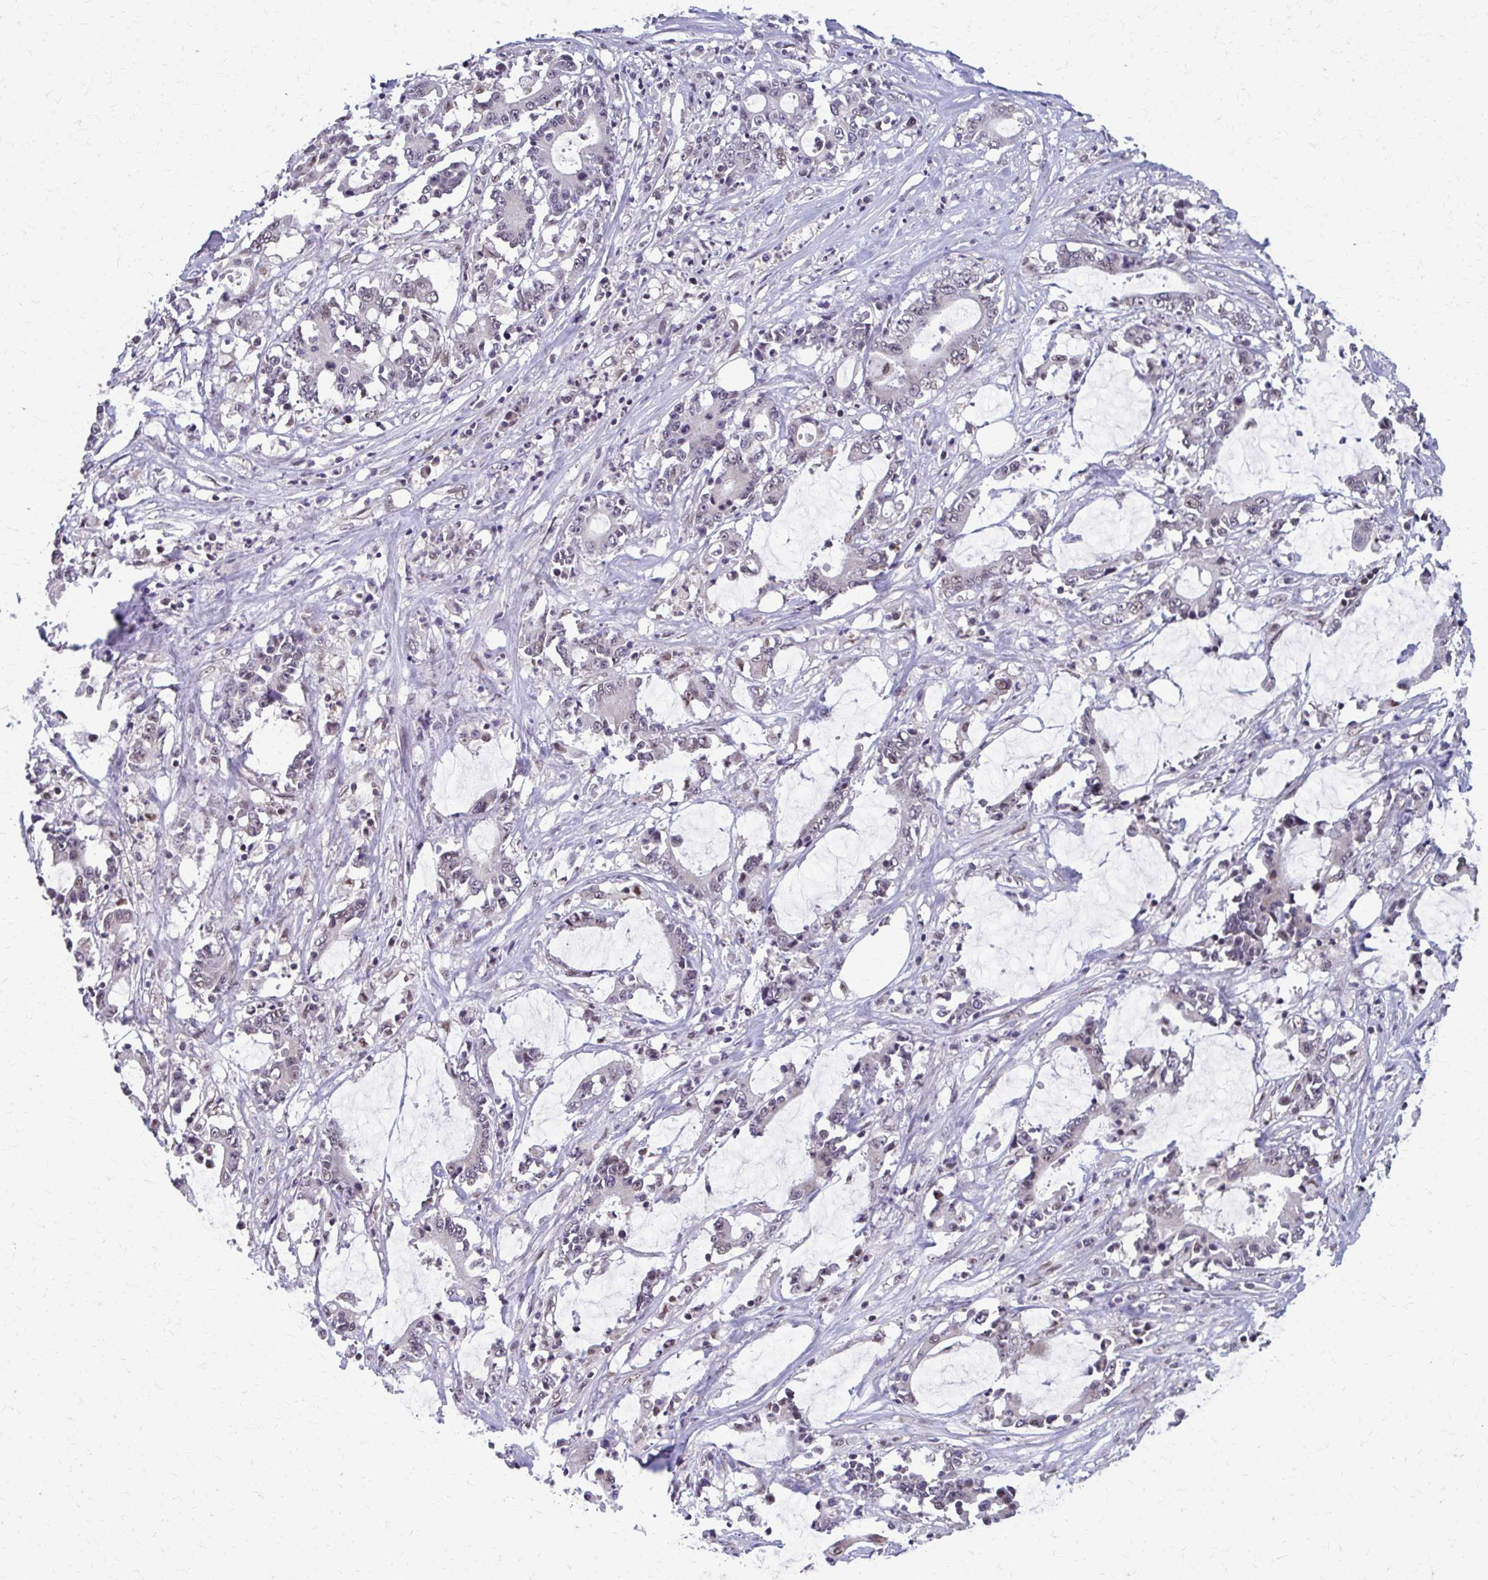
{"staining": {"intensity": "weak", "quantity": "<25%", "location": "cytoplasmic/membranous,nuclear"}, "tissue": "stomach cancer", "cell_type": "Tumor cells", "image_type": "cancer", "snomed": [{"axis": "morphology", "description": "Adenocarcinoma, NOS"}, {"axis": "topography", "description": "Stomach, upper"}], "caption": "This is a image of immunohistochemistry (IHC) staining of stomach cancer (adenocarcinoma), which shows no positivity in tumor cells.", "gene": "SETBP1", "patient": {"sex": "male", "age": 68}}